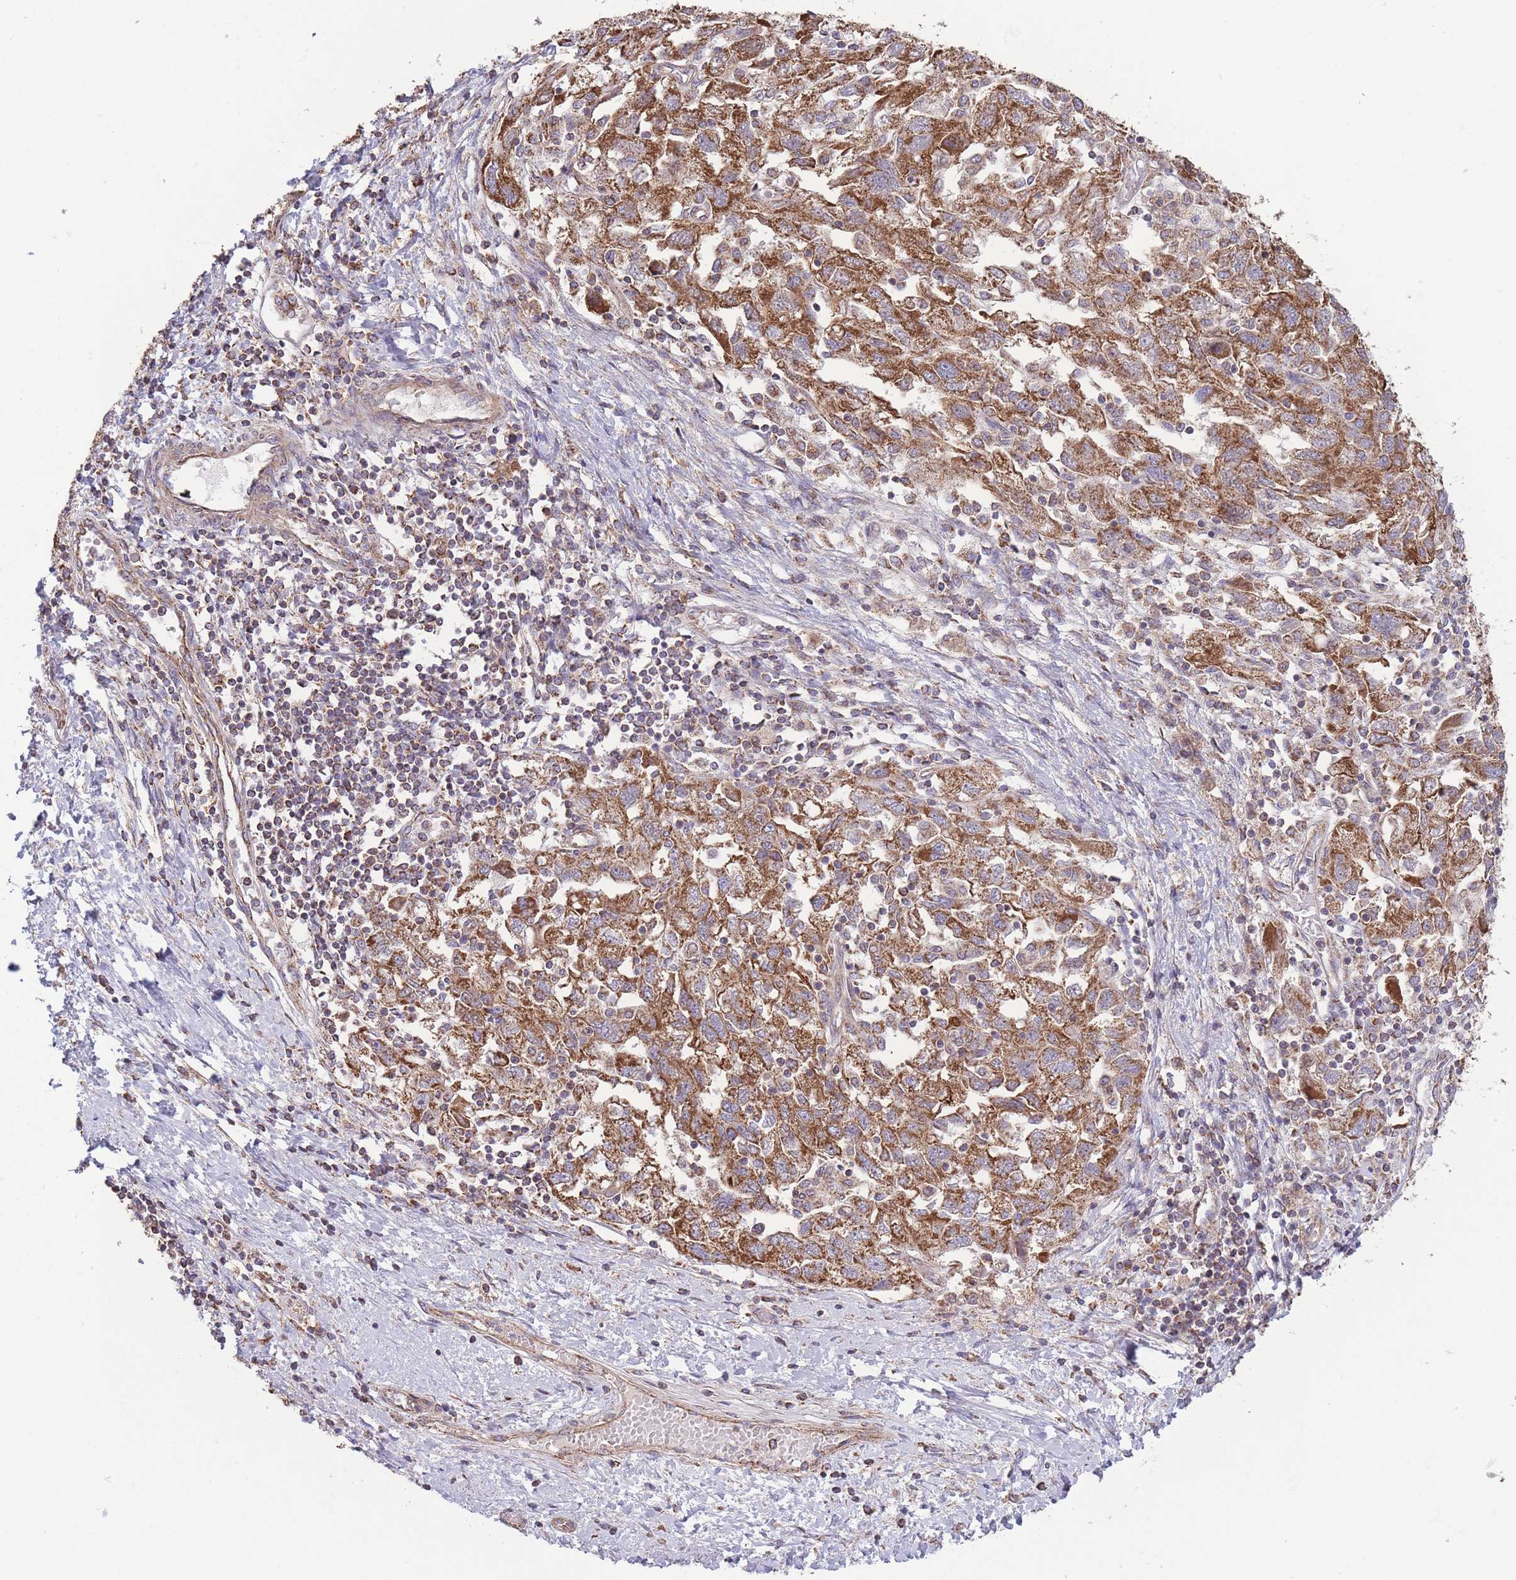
{"staining": {"intensity": "strong", "quantity": ">75%", "location": "cytoplasmic/membranous"}, "tissue": "ovarian cancer", "cell_type": "Tumor cells", "image_type": "cancer", "snomed": [{"axis": "morphology", "description": "Carcinoma, NOS"}, {"axis": "morphology", "description": "Cystadenocarcinoma, serous, NOS"}, {"axis": "topography", "description": "Ovary"}], "caption": "Brown immunohistochemical staining in human ovarian cancer (carcinoma) displays strong cytoplasmic/membranous staining in approximately >75% of tumor cells. (brown staining indicates protein expression, while blue staining denotes nuclei).", "gene": "KIF16B", "patient": {"sex": "female", "age": 69}}